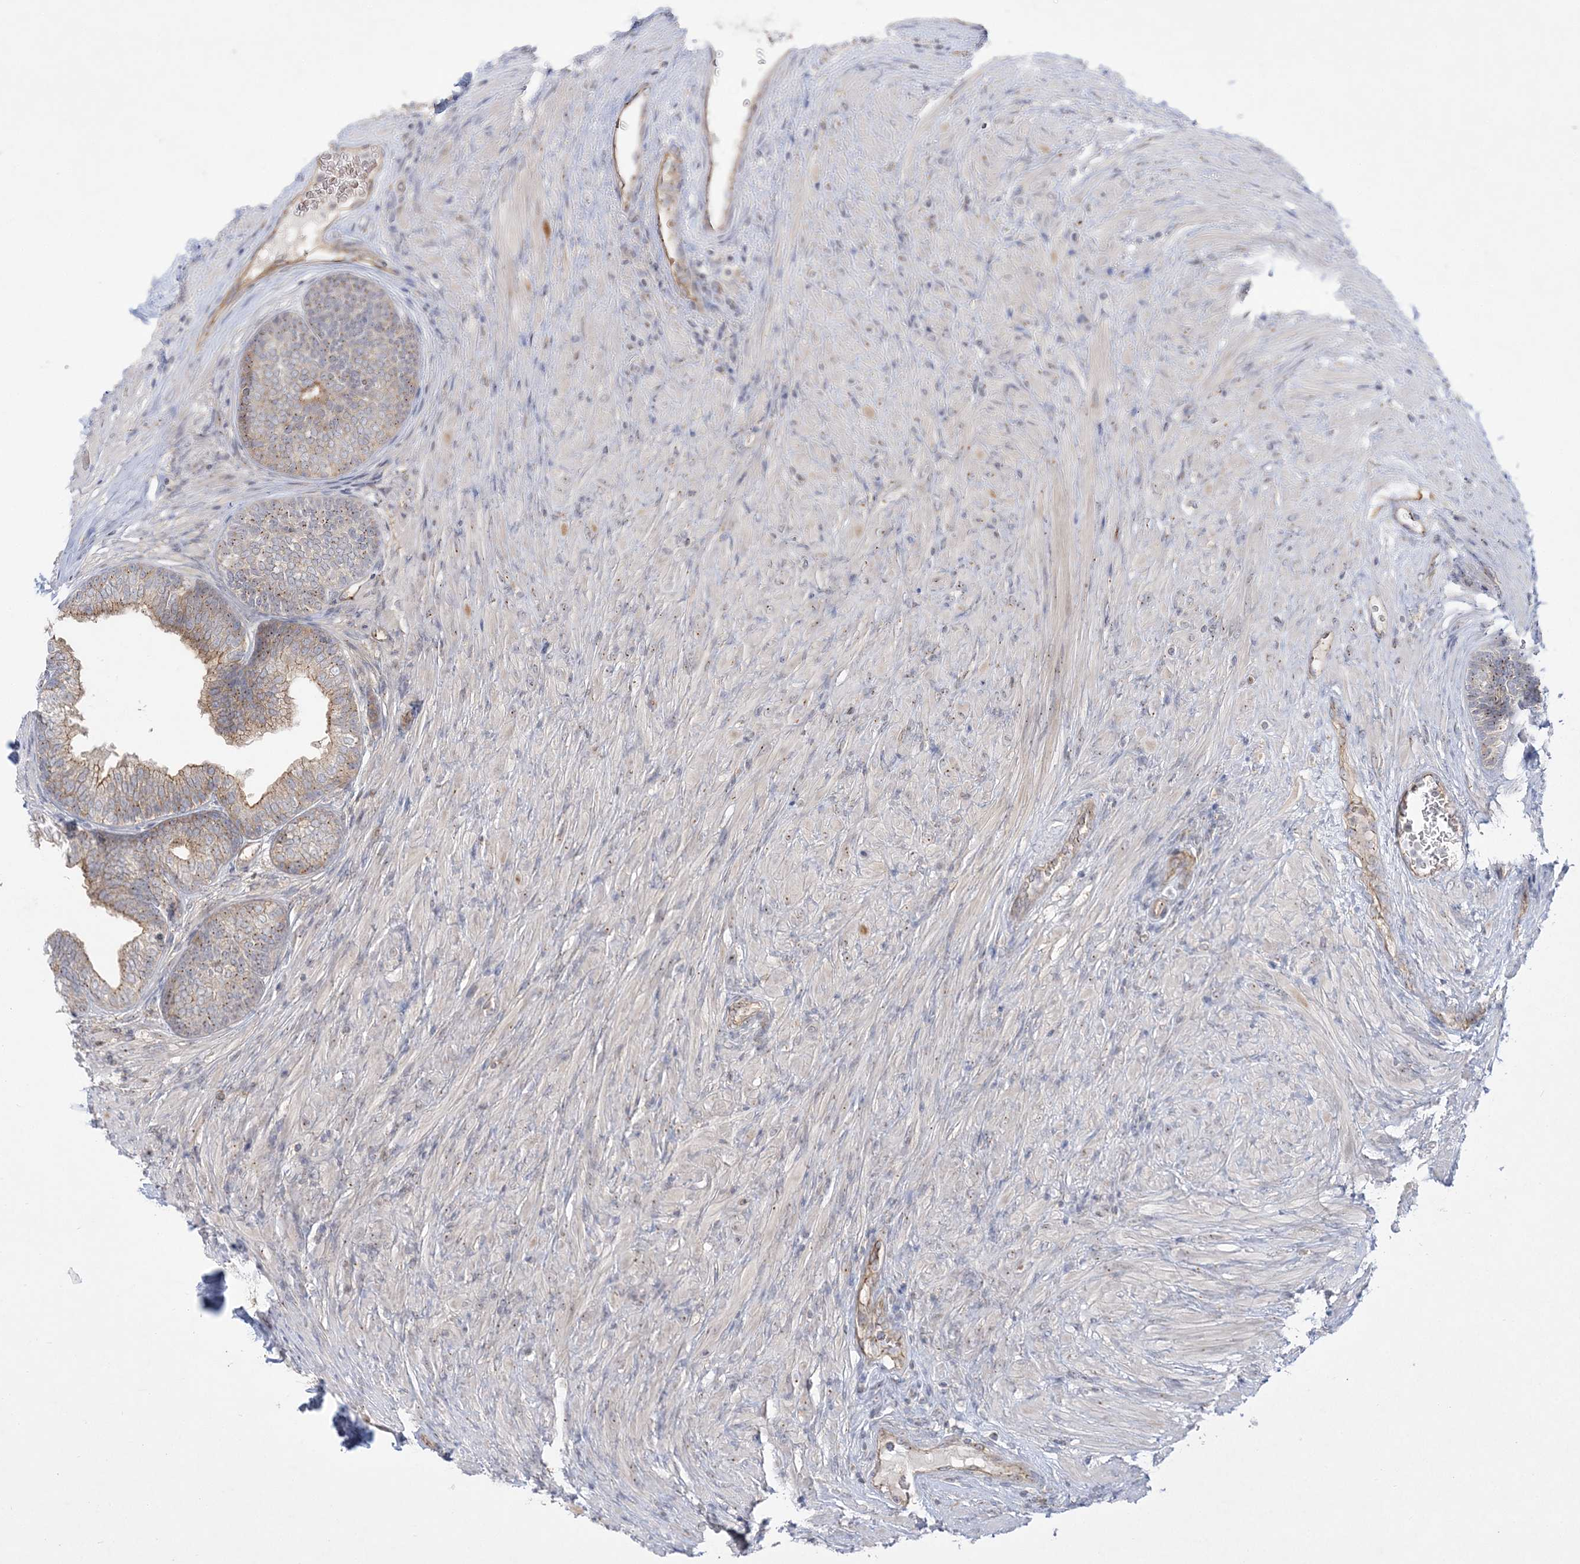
{"staining": {"intensity": "moderate", "quantity": ">75%", "location": "cytoplasmic/membranous"}, "tissue": "prostate", "cell_type": "Glandular cells", "image_type": "normal", "snomed": [{"axis": "morphology", "description": "Normal tissue, NOS"}, {"axis": "topography", "description": "Prostate"}], "caption": "Immunohistochemistry histopathology image of normal prostate stained for a protein (brown), which demonstrates medium levels of moderate cytoplasmic/membranous staining in about >75% of glandular cells.", "gene": "ADAMTS12", "patient": {"sex": "male", "age": 76}}